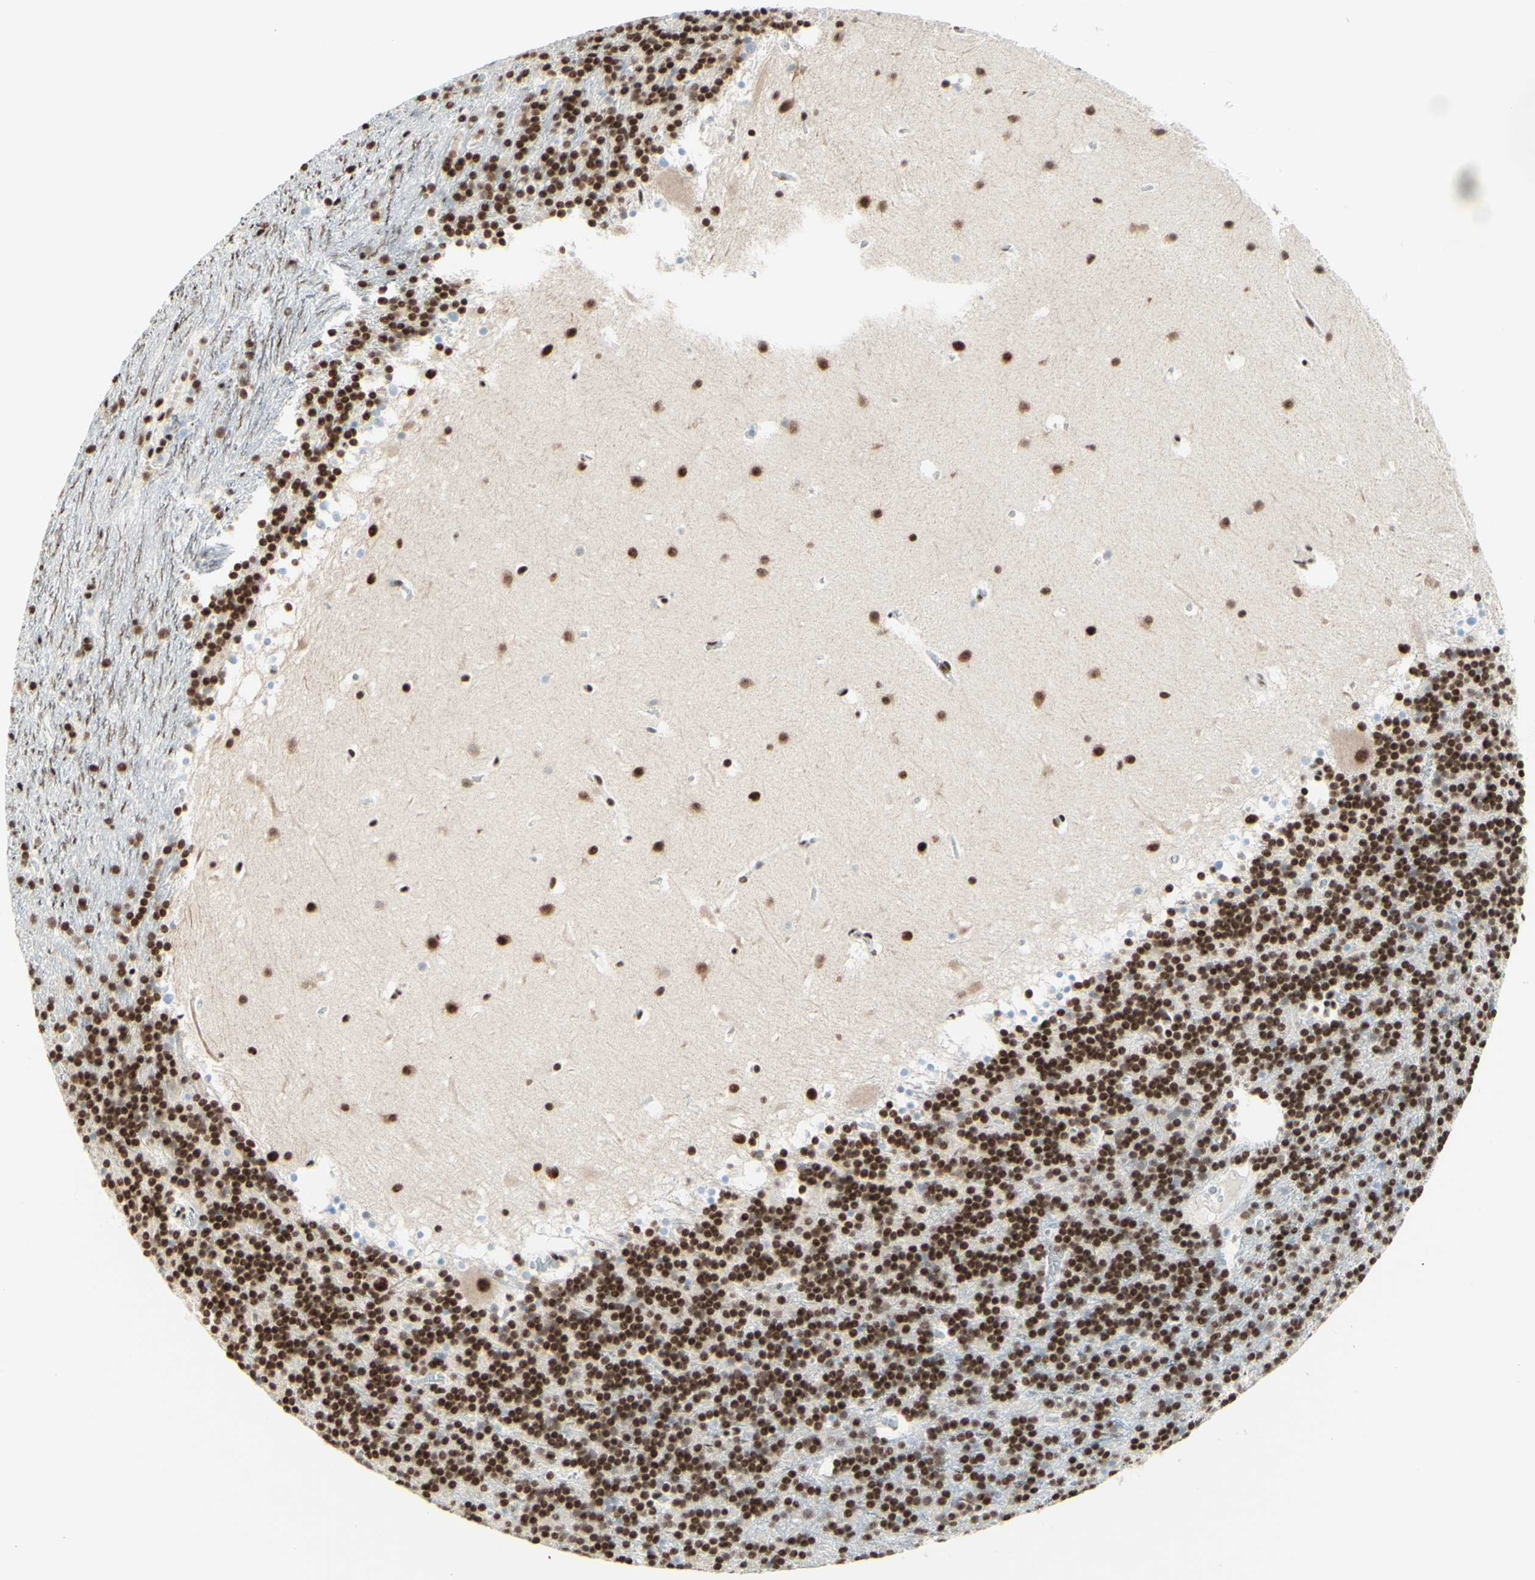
{"staining": {"intensity": "strong", "quantity": ">75%", "location": "nuclear"}, "tissue": "cerebellum", "cell_type": "Cells in granular layer", "image_type": "normal", "snomed": [{"axis": "morphology", "description": "Normal tissue, NOS"}, {"axis": "topography", "description": "Cerebellum"}], "caption": "Cerebellum stained for a protein demonstrates strong nuclear positivity in cells in granular layer. (IHC, brightfield microscopy, high magnification).", "gene": "WTAP", "patient": {"sex": "male", "age": 45}}